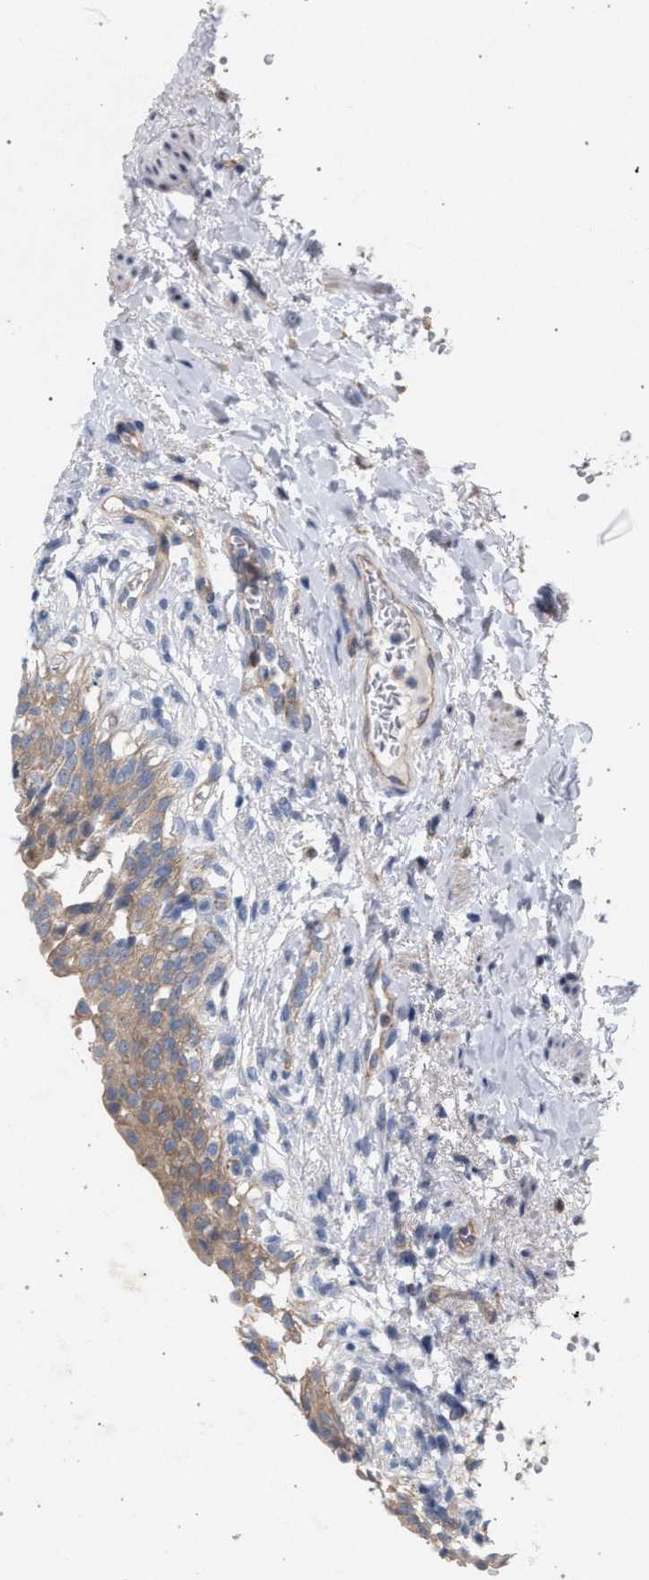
{"staining": {"intensity": "moderate", "quantity": ">75%", "location": "cytoplasmic/membranous"}, "tissue": "urinary bladder", "cell_type": "Urothelial cells", "image_type": "normal", "snomed": [{"axis": "morphology", "description": "Normal tissue, NOS"}, {"axis": "topography", "description": "Urinary bladder"}], "caption": "Immunohistochemical staining of unremarkable human urinary bladder demonstrates medium levels of moderate cytoplasmic/membranous expression in approximately >75% of urothelial cells.", "gene": "MAMDC2", "patient": {"sex": "female", "age": 60}}